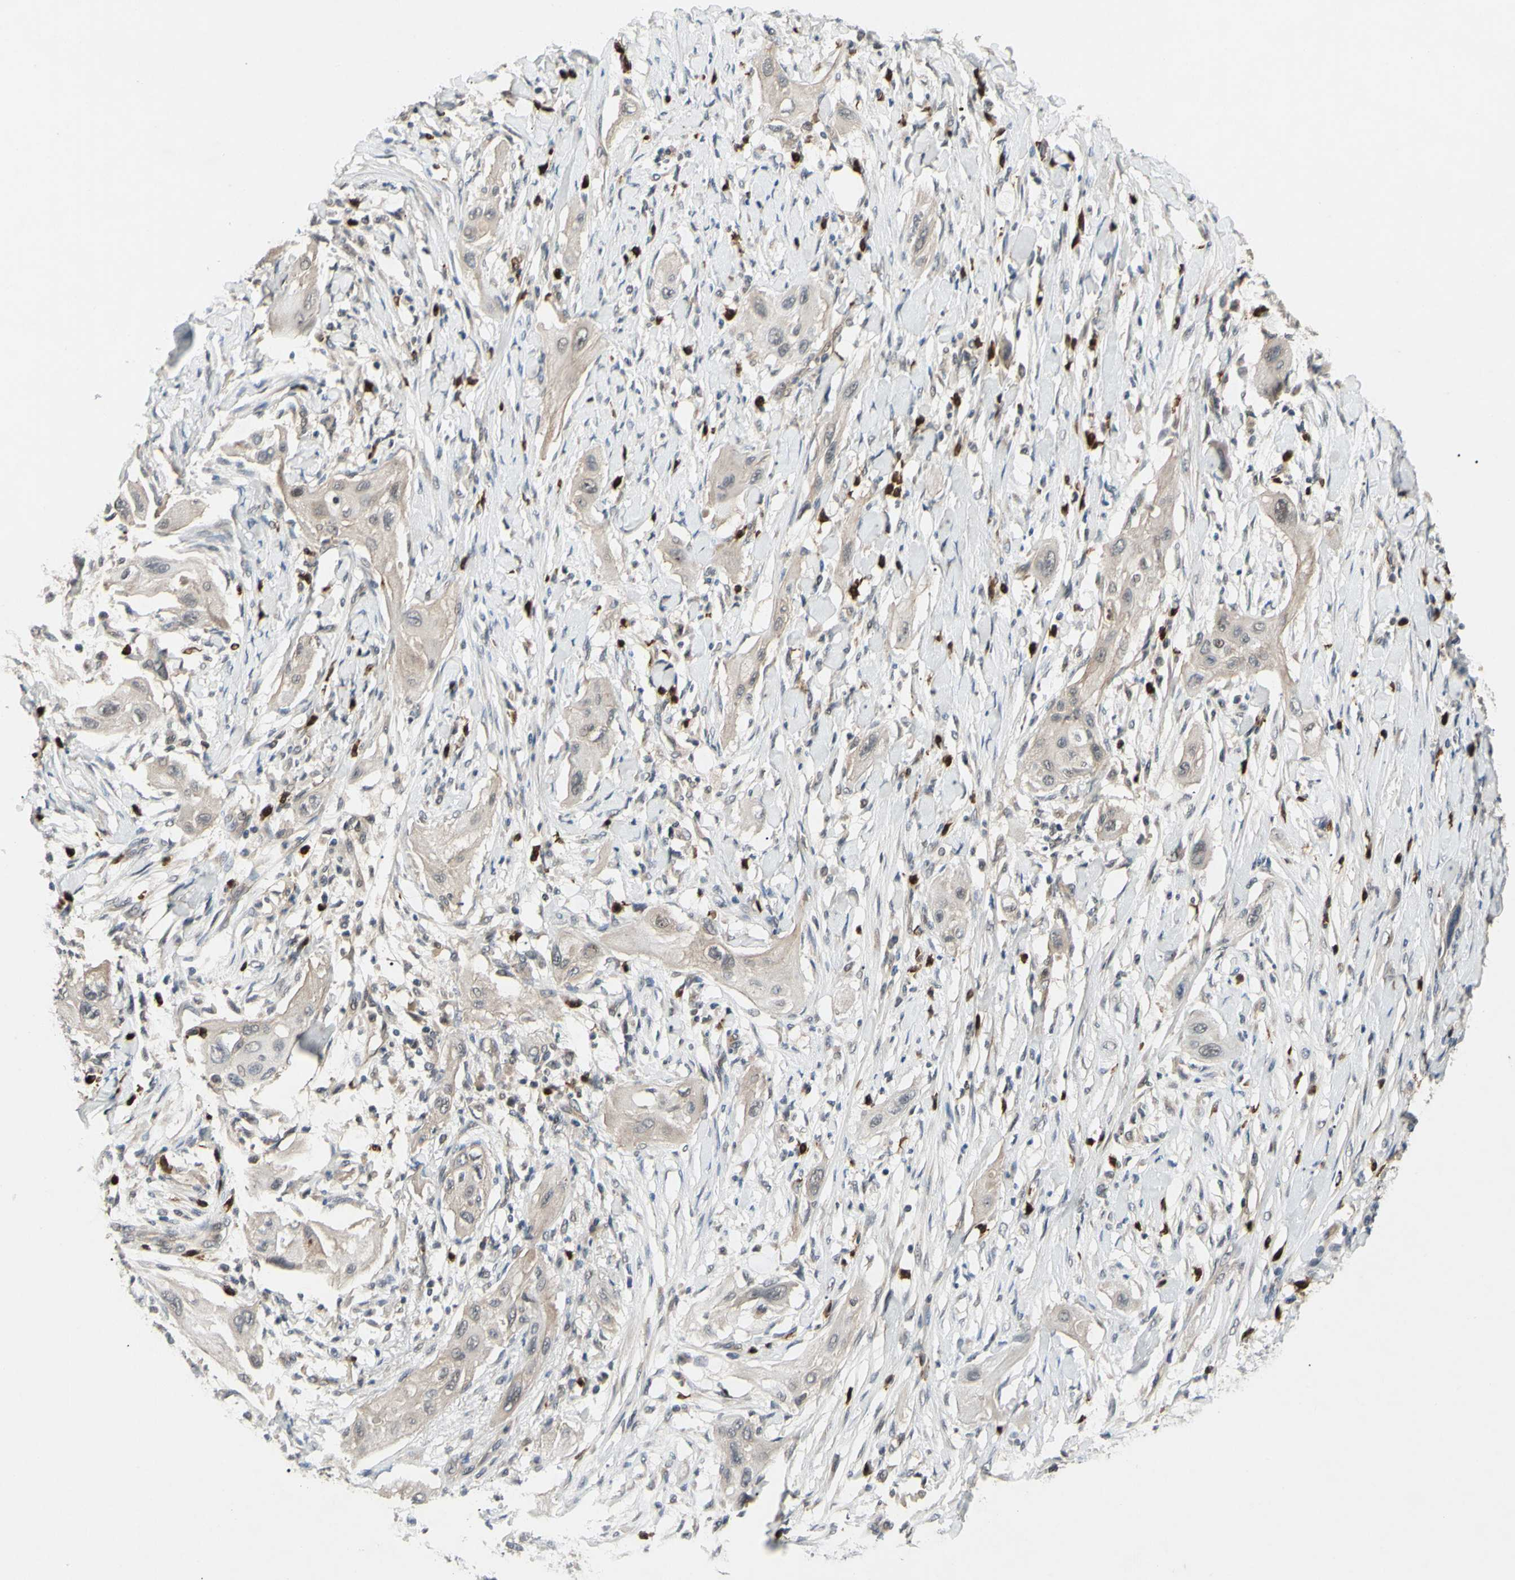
{"staining": {"intensity": "weak", "quantity": ">75%", "location": "cytoplasmic/membranous"}, "tissue": "lung cancer", "cell_type": "Tumor cells", "image_type": "cancer", "snomed": [{"axis": "morphology", "description": "Squamous cell carcinoma, NOS"}, {"axis": "topography", "description": "Lung"}], "caption": "A brown stain labels weak cytoplasmic/membranous expression of a protein in human lung cancer (squamous cell carcinoma) tumor cells. Using DAB (brown) and hematoxylin (blue) stains, captured at high magnification using brightfield microscopy.", "gene": "ALK", "patient": {"sex": "female", "age": 47}}